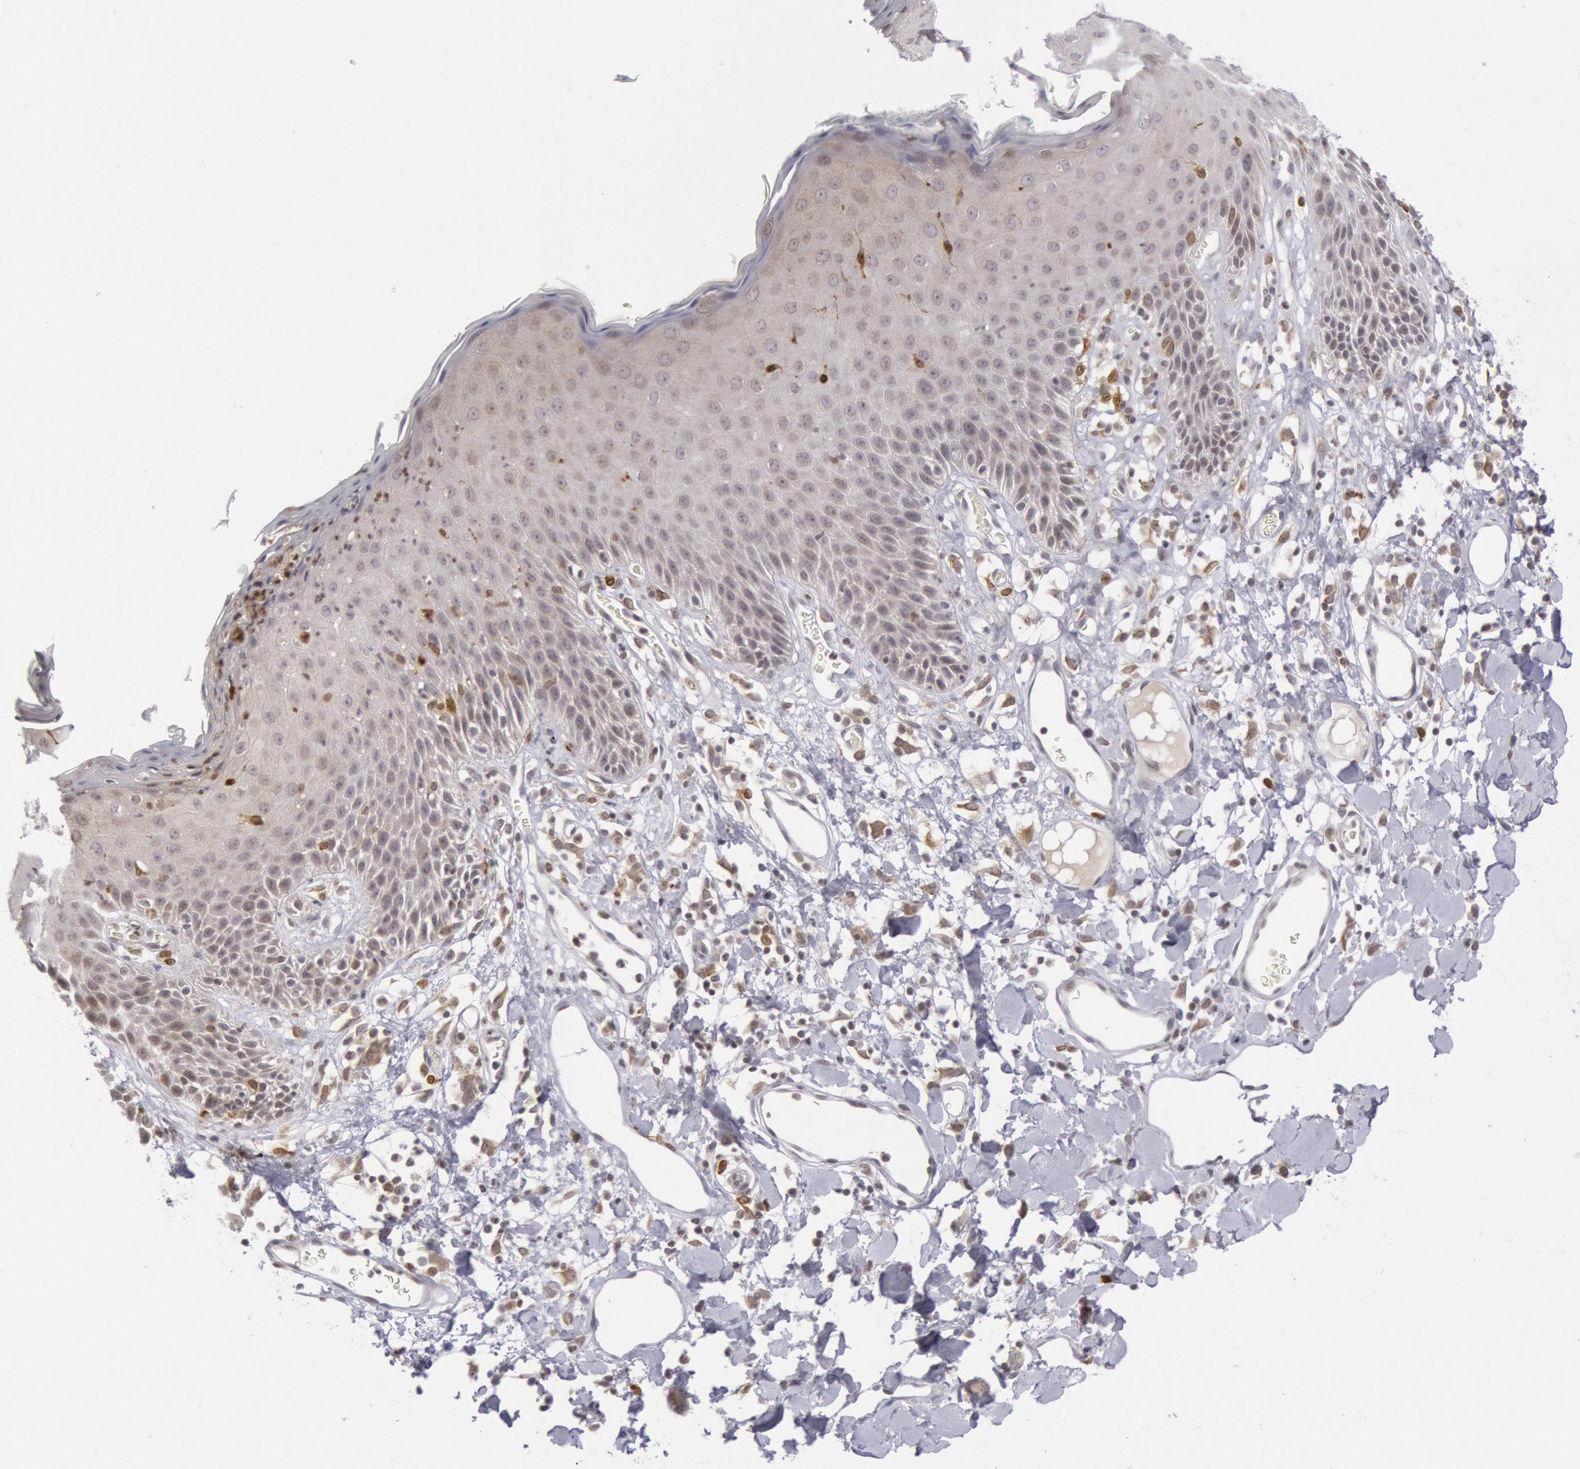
{"staining": {"intensity": "weak", "quantity": "<25%", "location": "cytoplasmic/membranous"}, "tissue": "skin", "cell_type": "Epidermal cells", "image_type": "normal", "snomed": [{"axis": "morphology", "description": "Normal tissue, NOS"}, {"axis": "topography", "description": "Vulva"}, {"axis": "topography", "description": "Peripheral nerve tissue"}], "caption": "Skin stained for a protein using immunohistochemistry (IHC) demonstrates no expression epidermal cells.", "gene": "PTGS2", "patient": {"sex": "female", "age": 68}}